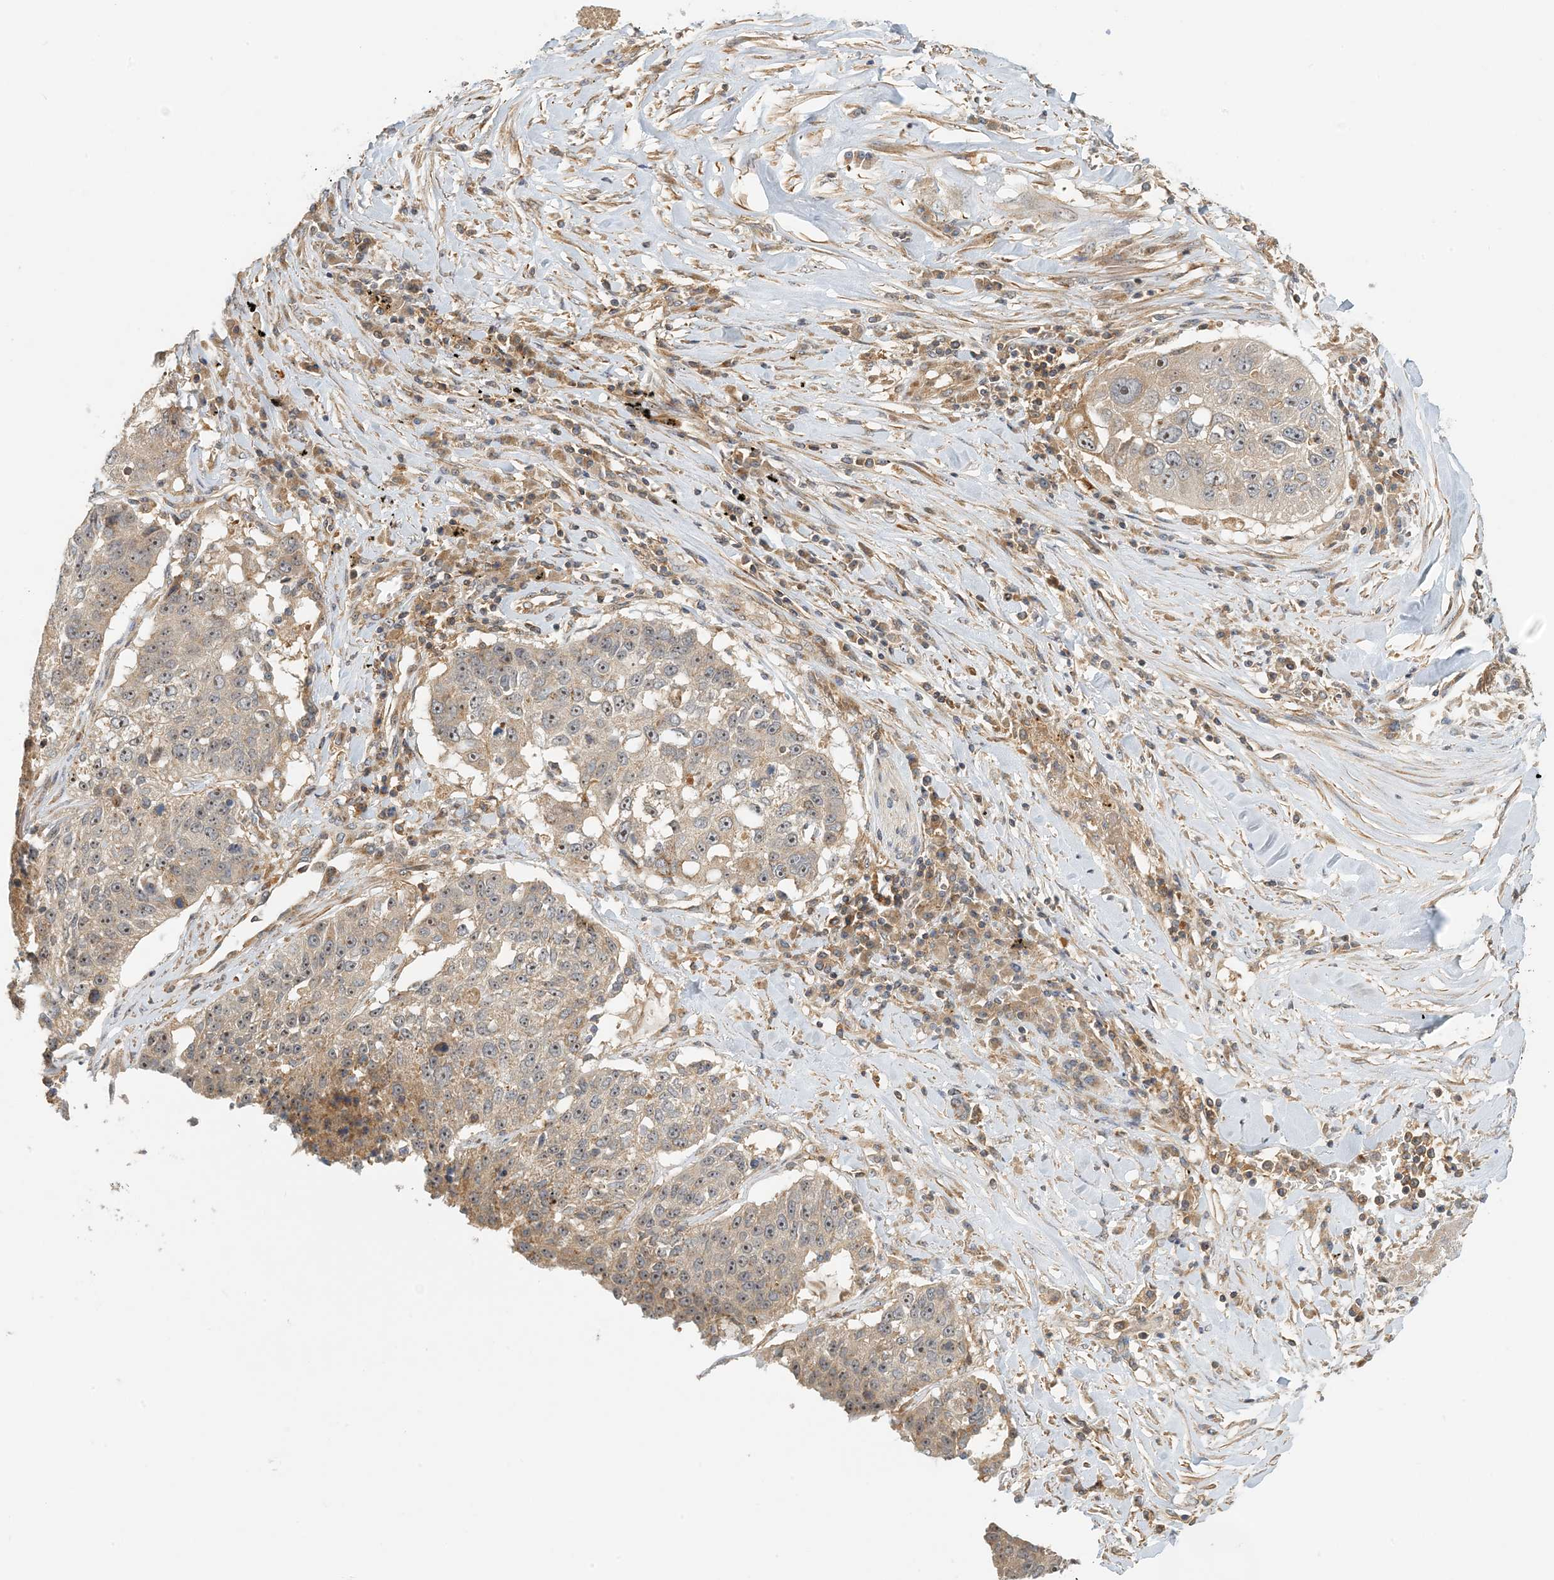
{"staining": {"intensity": "weak", "quantity": "25%-75%", "location": "cytoplasmic/membranous,nuclear"}, "tissue": "lung cancer", "cell_type": "Tumor cells", "image_type": "cancer", "snomed": [{"axis": "morphology", "description": "Squamous cell carcinoma, NOS"}, {"axis": "topography", "description": "Lung"}], "caption": "Immunohistochemistry (DAB (3,3'-diaminobenzidine)) staining of human lung squamous cell carcinoma demonstrates weak cytoplasmic/membranous and nuclear protein positivity in approximately 25%-75% of tumor cells. (brown staining indicates protein expression, while blue staining denotes nuclei).", "gene": "COLEC11", "patient": {"sex": "male", "age": 61}}